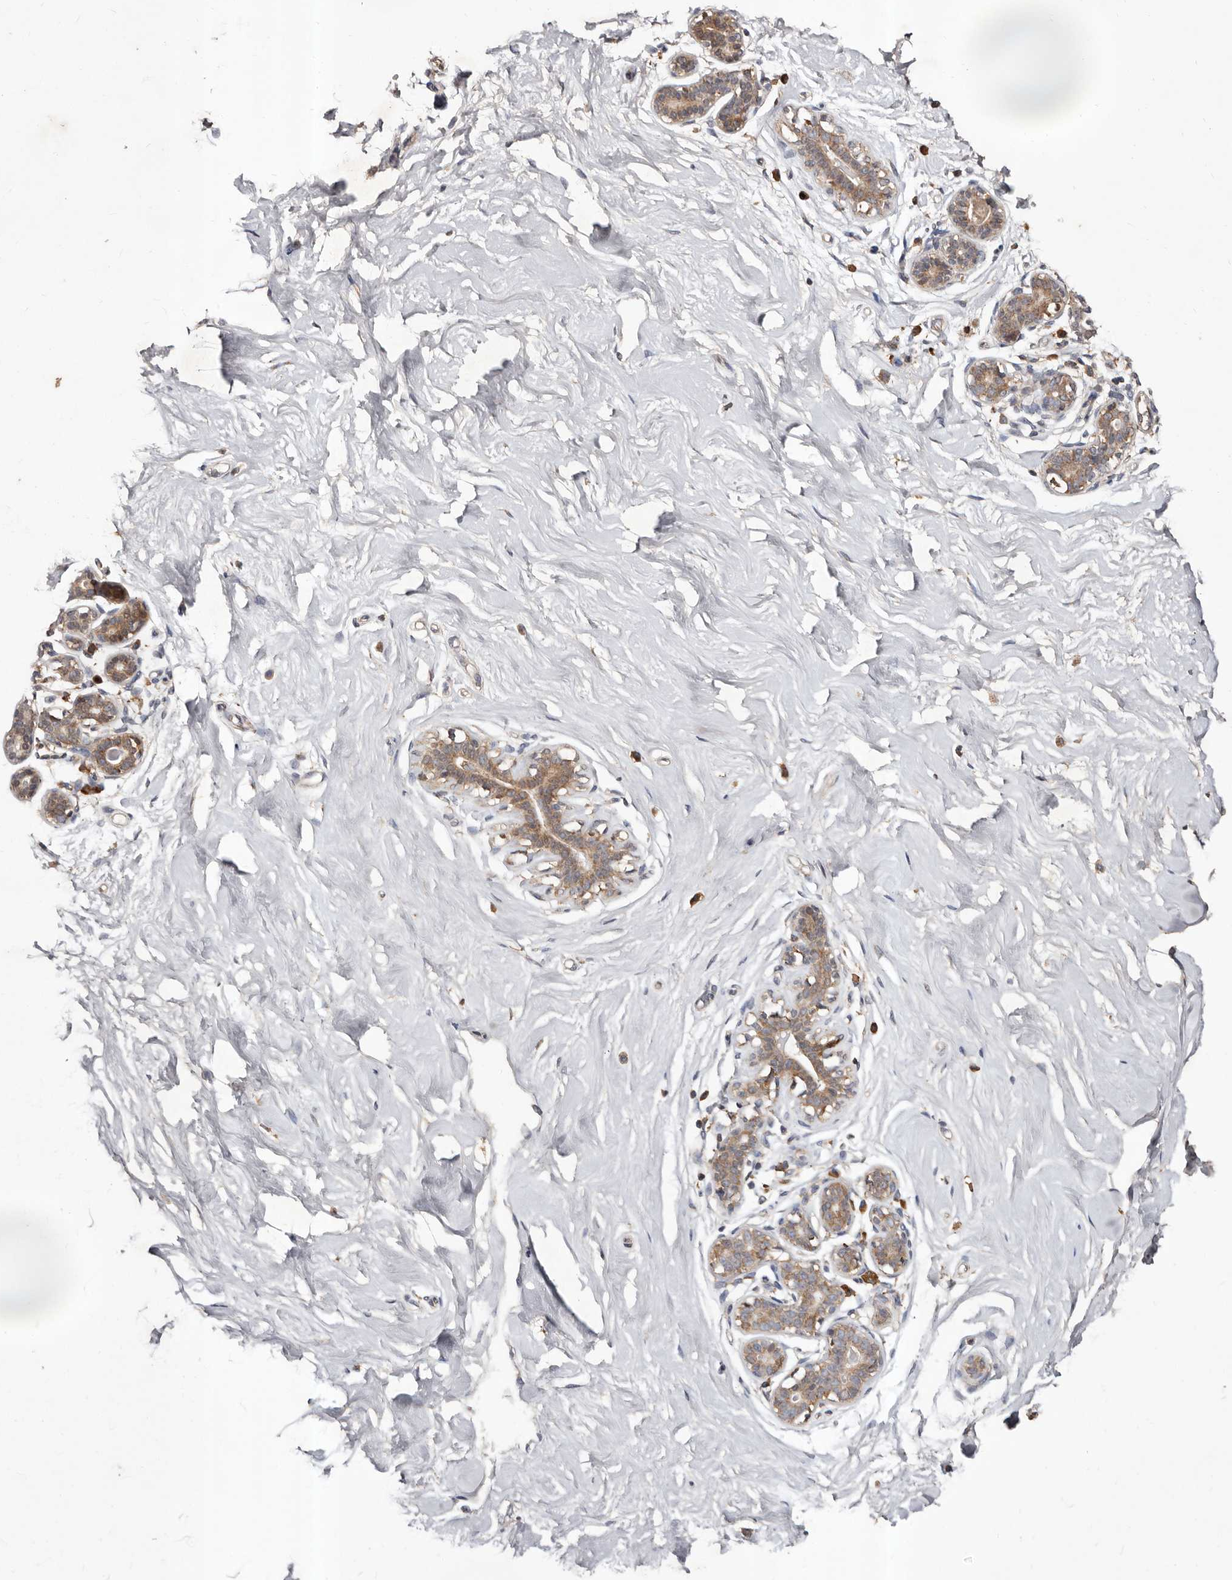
{"staining": {"intensity": "negative", "quantity": "none", "location": "none"}, "tissue": "breast", "cell_type": "Adipocytes", "image_type": "normal", "snomed": [{"axis": "morphology", "description": "Normal tissue, NOS"}, {"axis": "morphology", "description": "Adenoma, NOS"}, {"axis": "topography", "description": "Breast"}], "caption": "This is a photomicrograph of IHC staining of benign breast, which shows no expression in adipocytes. The staining was performed using DAB (3,3'-diaminobenzidine) to visualize the protein expression in brown, while the nuclei were stained in blue with hematoxylin (Magnification: 20x).", "gene": "STEAP2", "patient": {"sex": "female", "age": 23}}